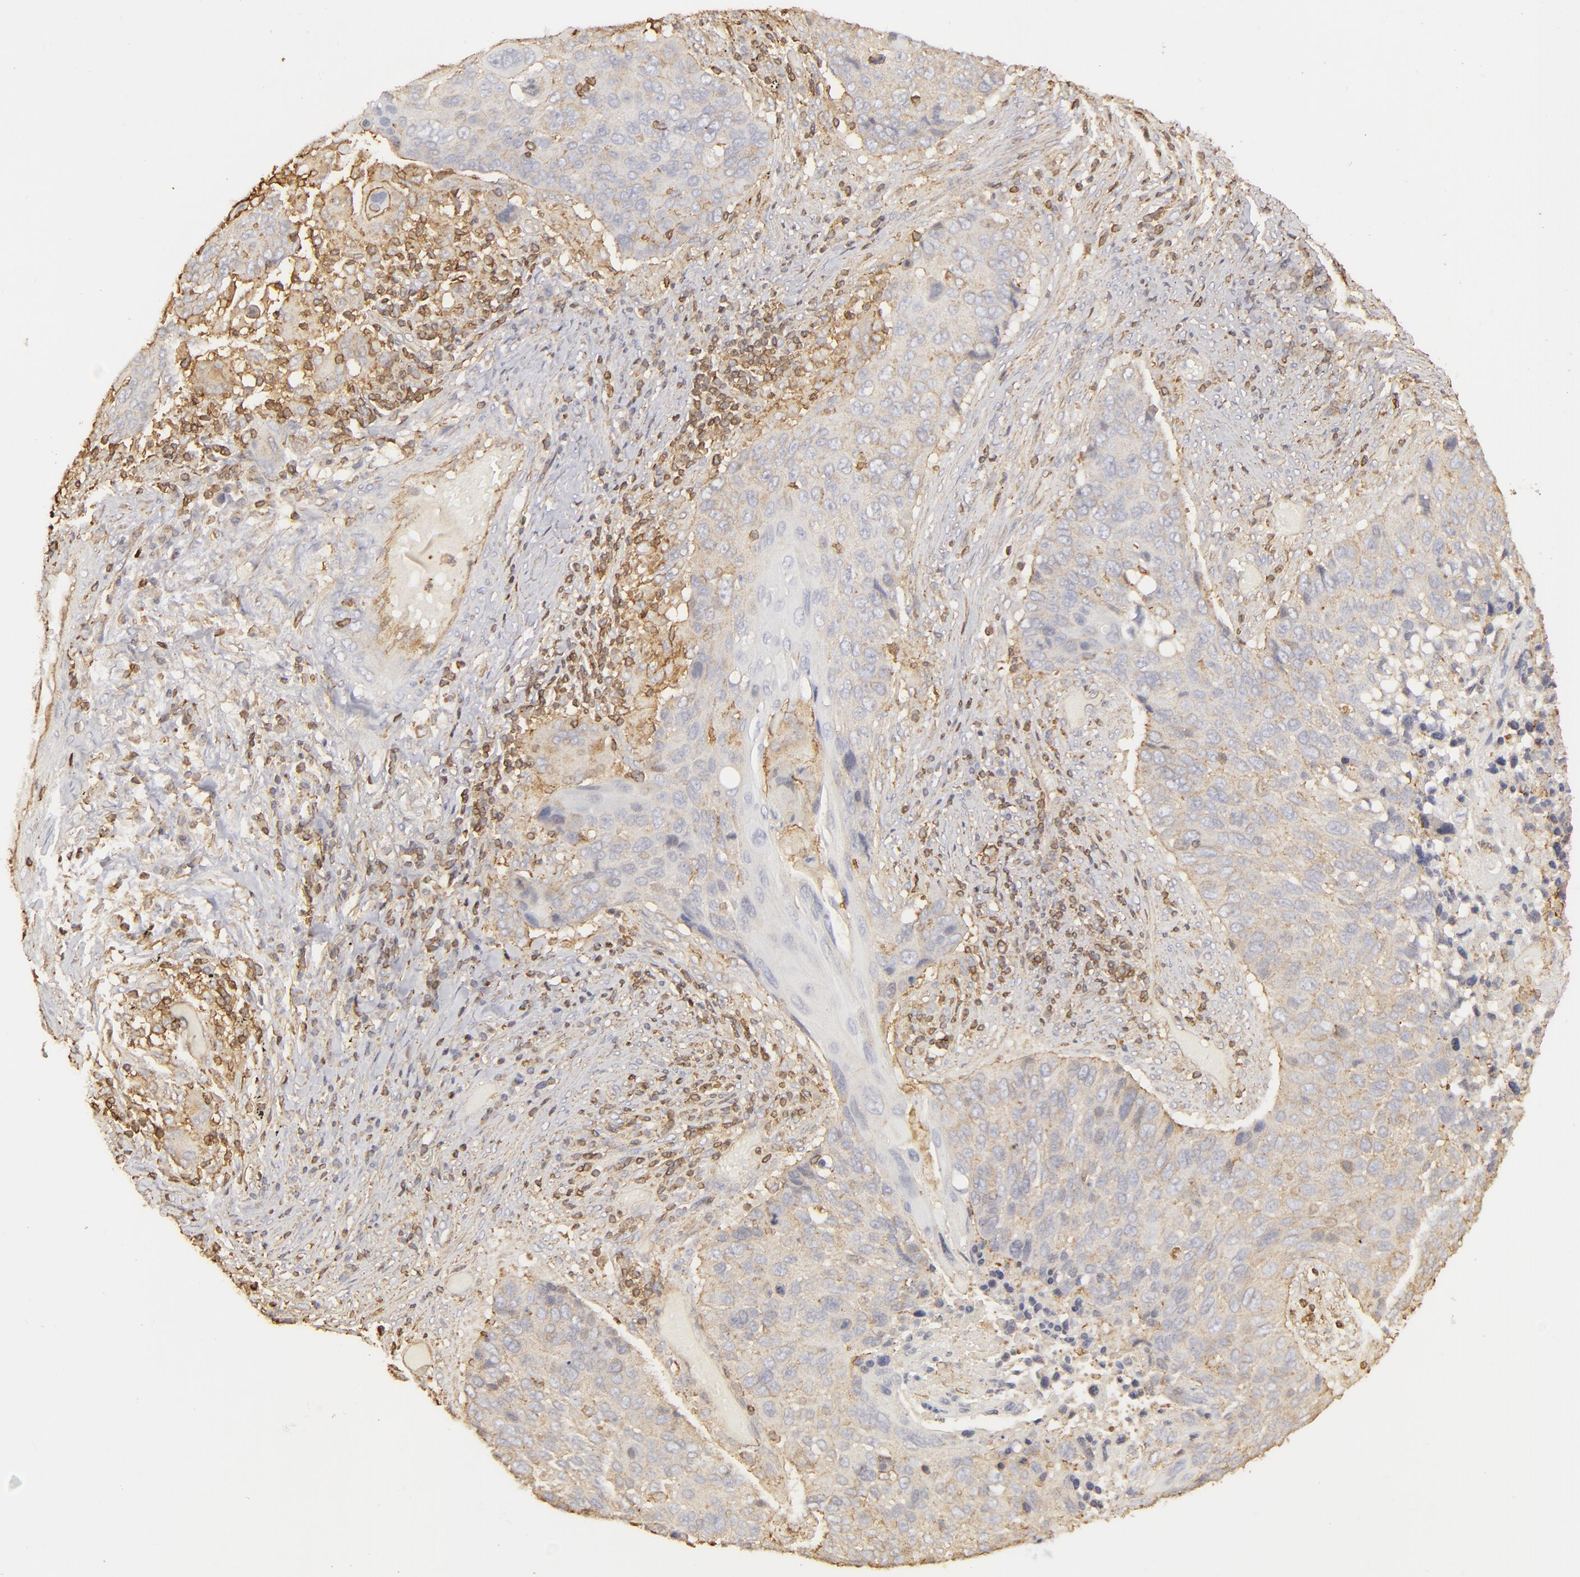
{"staining": {"intensity": "weak", "quantity": ">75%", "location": "cytoplasmic/membranous"}, "tissue": "lung cancer", "cell_type": "Tumor cells", "image_type": "cancer", "snomed": [{"axis": "morphology", "description": "Squamous cell carcinoma, NOS"}, {"axis": "topography", "description": "Lung"}], "caption": "A low amount of weak cytoplasmic/membranous positivity is present in approximately >75% of tumor cells in lung cancer (squamous cell carcinoma) tissue.", "gene": "ACTB", "patient": {"sex": "male", "age": 68}}